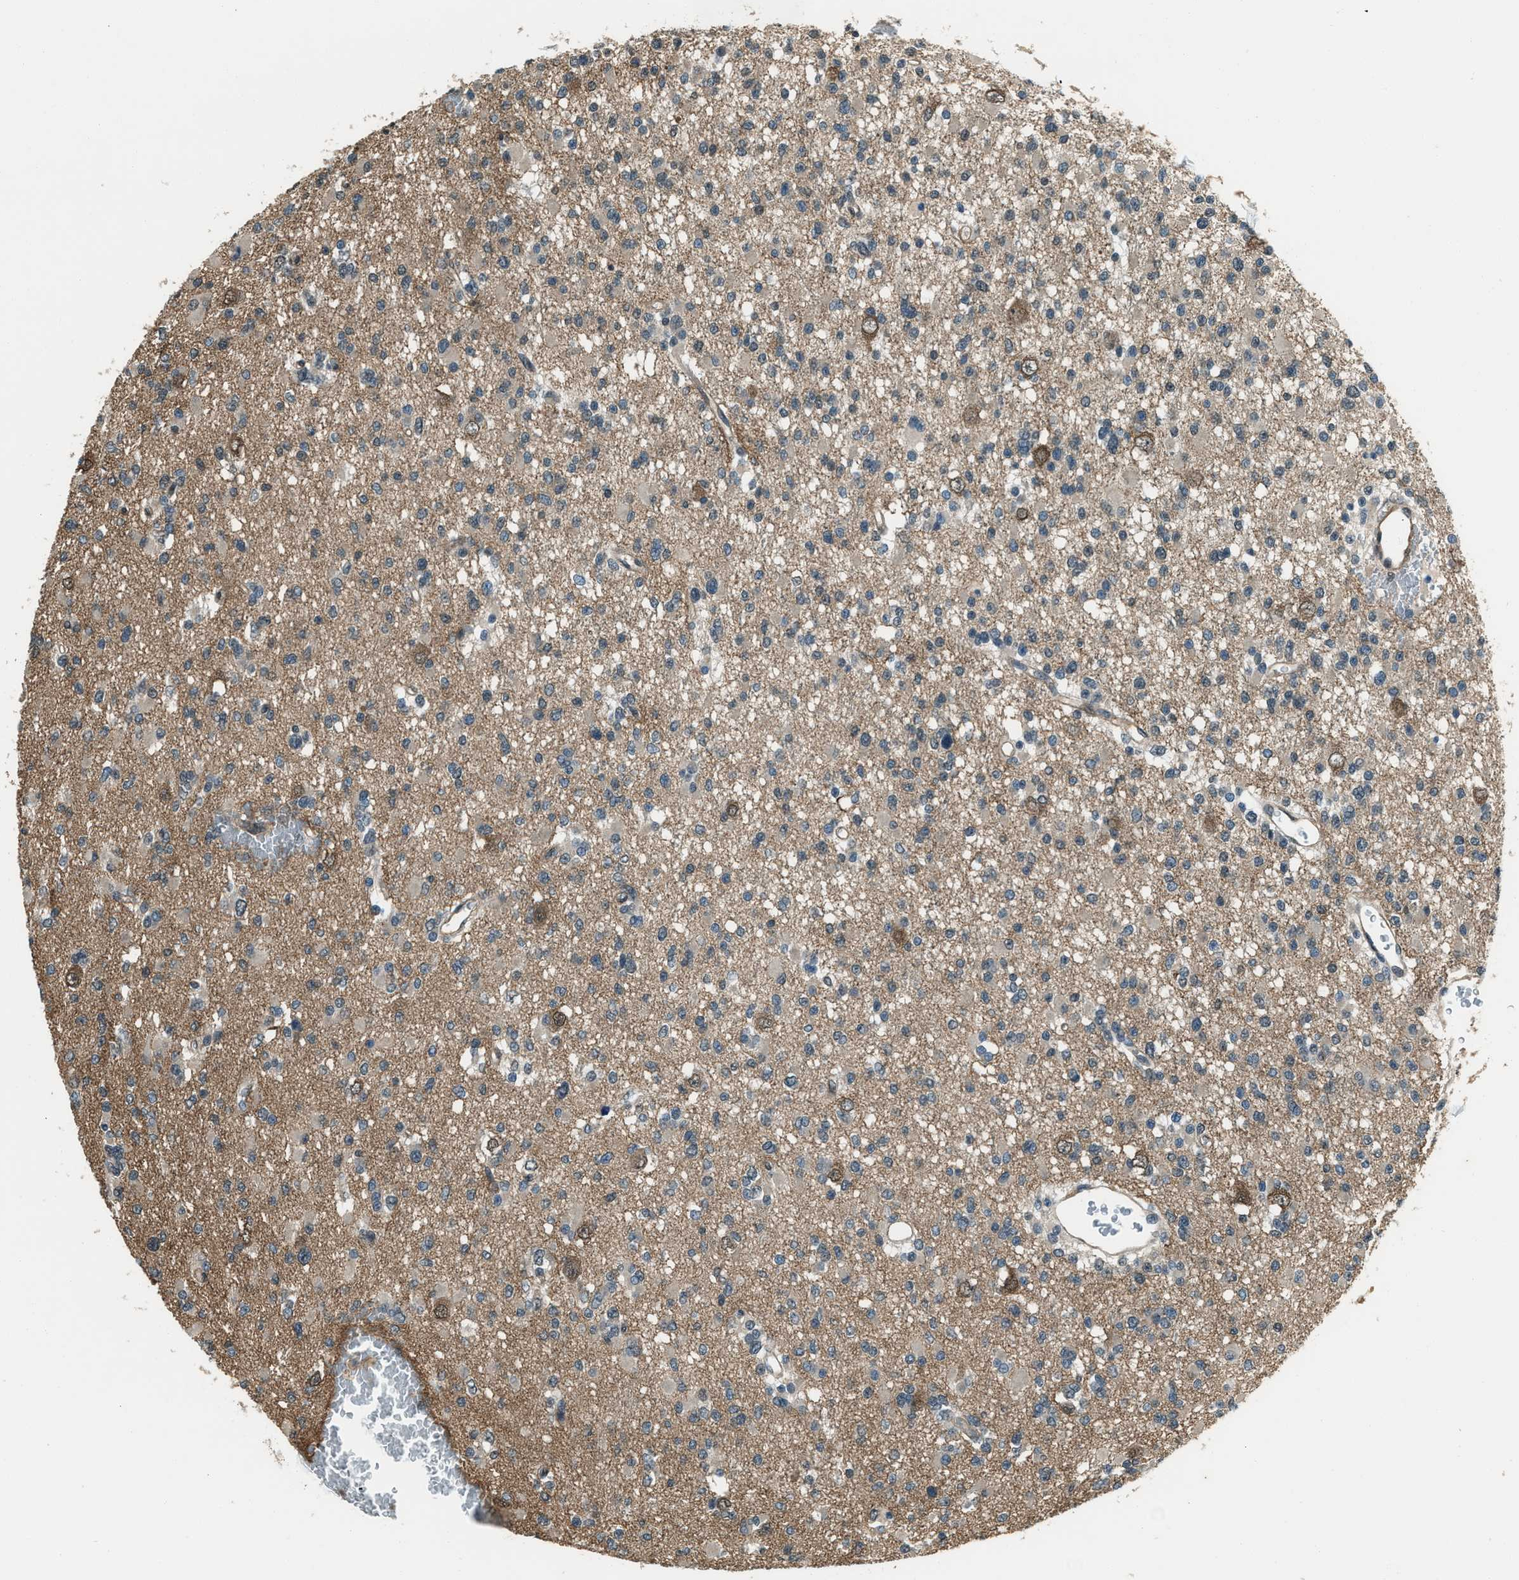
{"staining": {"intensity": "weak", "quantity": "25%-75%", "location": "cytoplasmic/membranous"}, "tissue": "glioma", "cell_type": "Tumor cells", "image_type": "cancer", "snomed": [{"axis": "morphology", "description": "Glioma, malignant, Low grade"}, {"axis": "topography", "description": "Brain"}], "caption": "IHC of human malignant glioma (low-grade) reveals low levels of weak cytoplasmic/membranous expression in approximately 25%-75% of tumor cells. Nuclei are stained in blue.", "gene": "SVIL", "patient": {"sex": "female", "age": 22}}